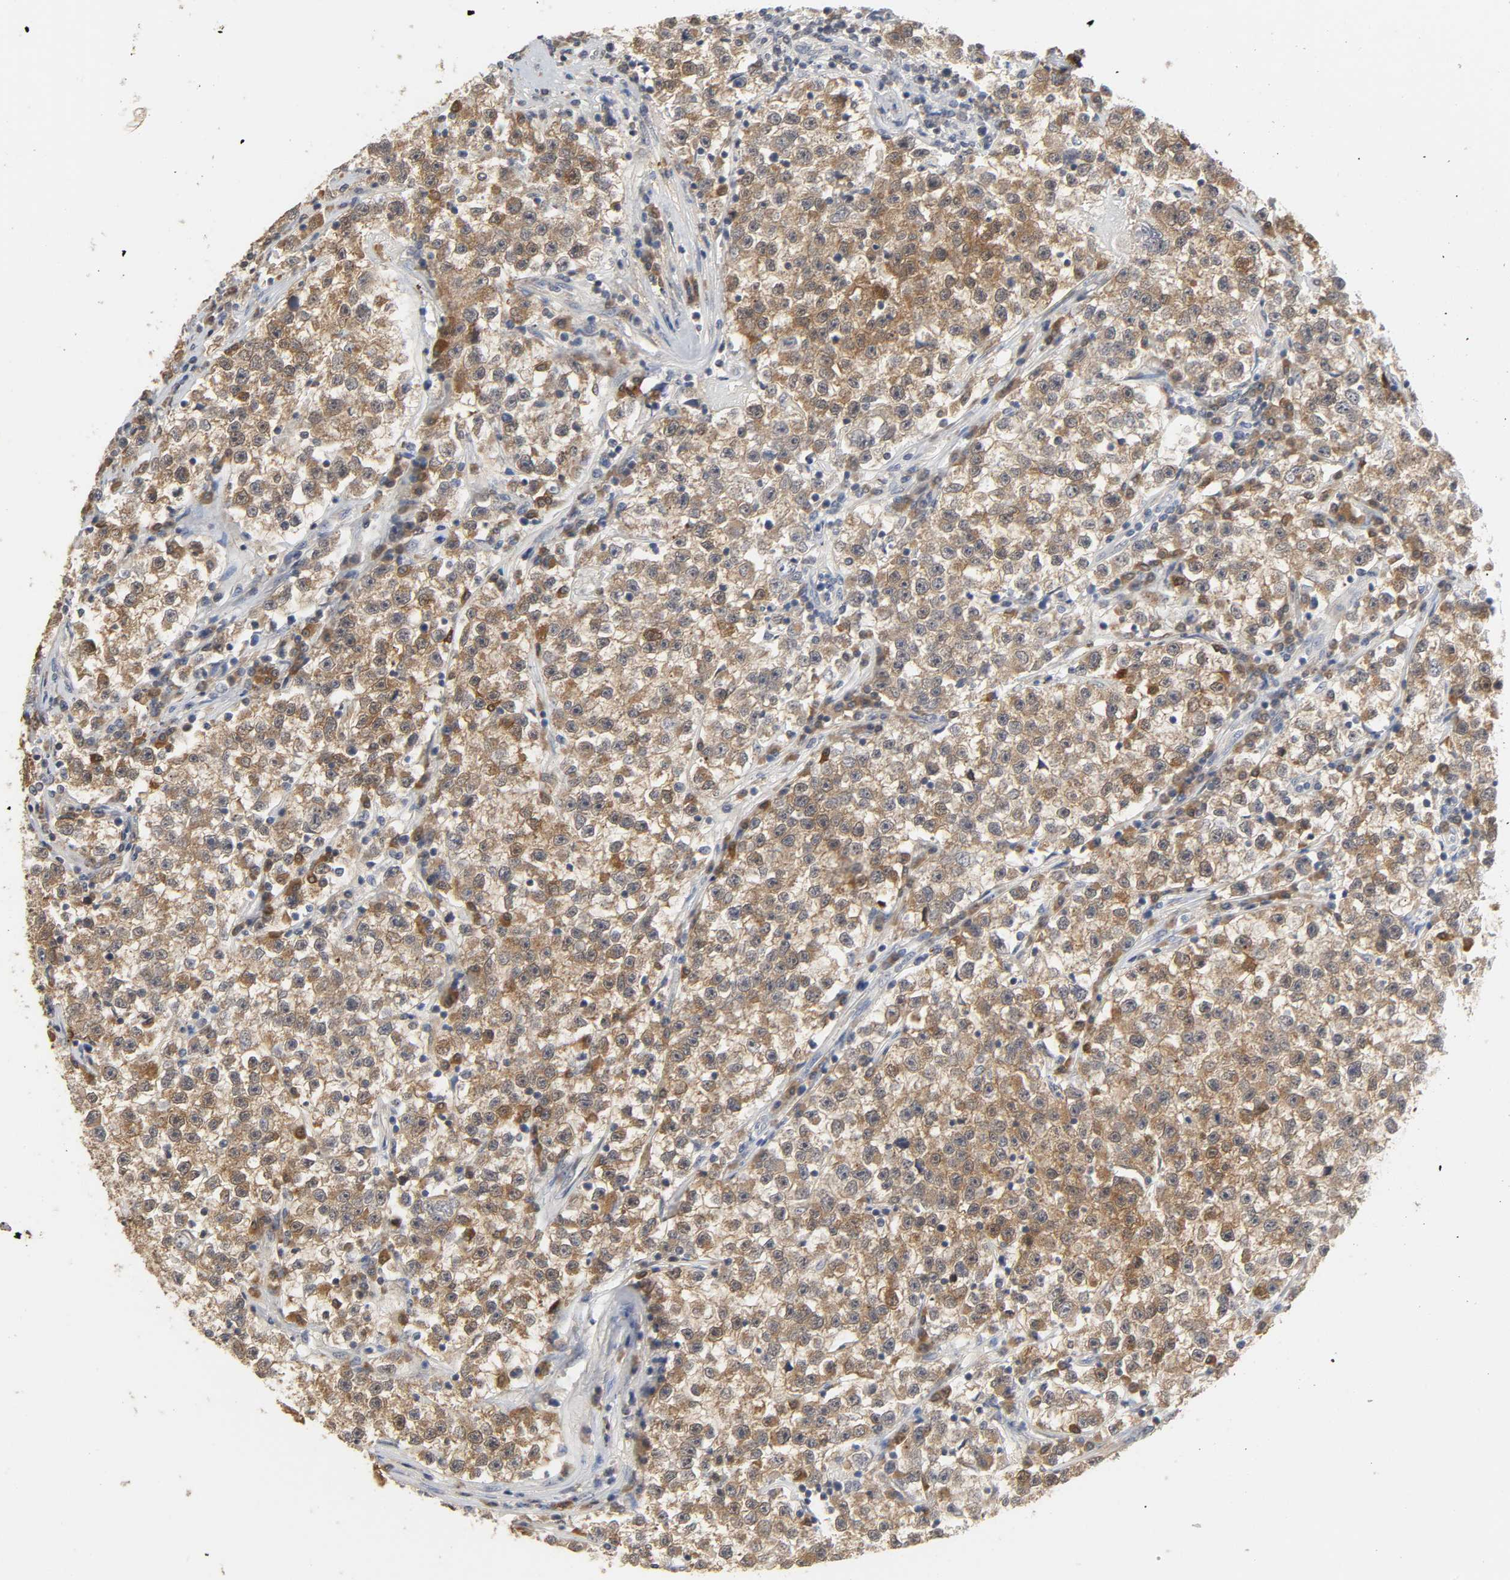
{"staining": {"intensity": "moderate", "quantity": ">75%", "location": "cytoplasmic/membranous"}, "tissue": "testis cancer", "cell_type": "Tumor cells", "image_type": "cancer", "snomed": [{"axis": "morphology", "description": "Seminoma, NOS"}, {"axis": "topography", "description": "Testis"}], "caption": "A medium amount of moderate cytoplasmic/membranous staining is present in about >75% of tumor cells in testis seminoma tissue. The staining was performed using DAB to visualize the protein expression in brown, while the nuclei were stained in blue with hematoxylin (Magnification: 20x).", "gene": "MIF", "patient": {"sex": "male", "age": 22}}